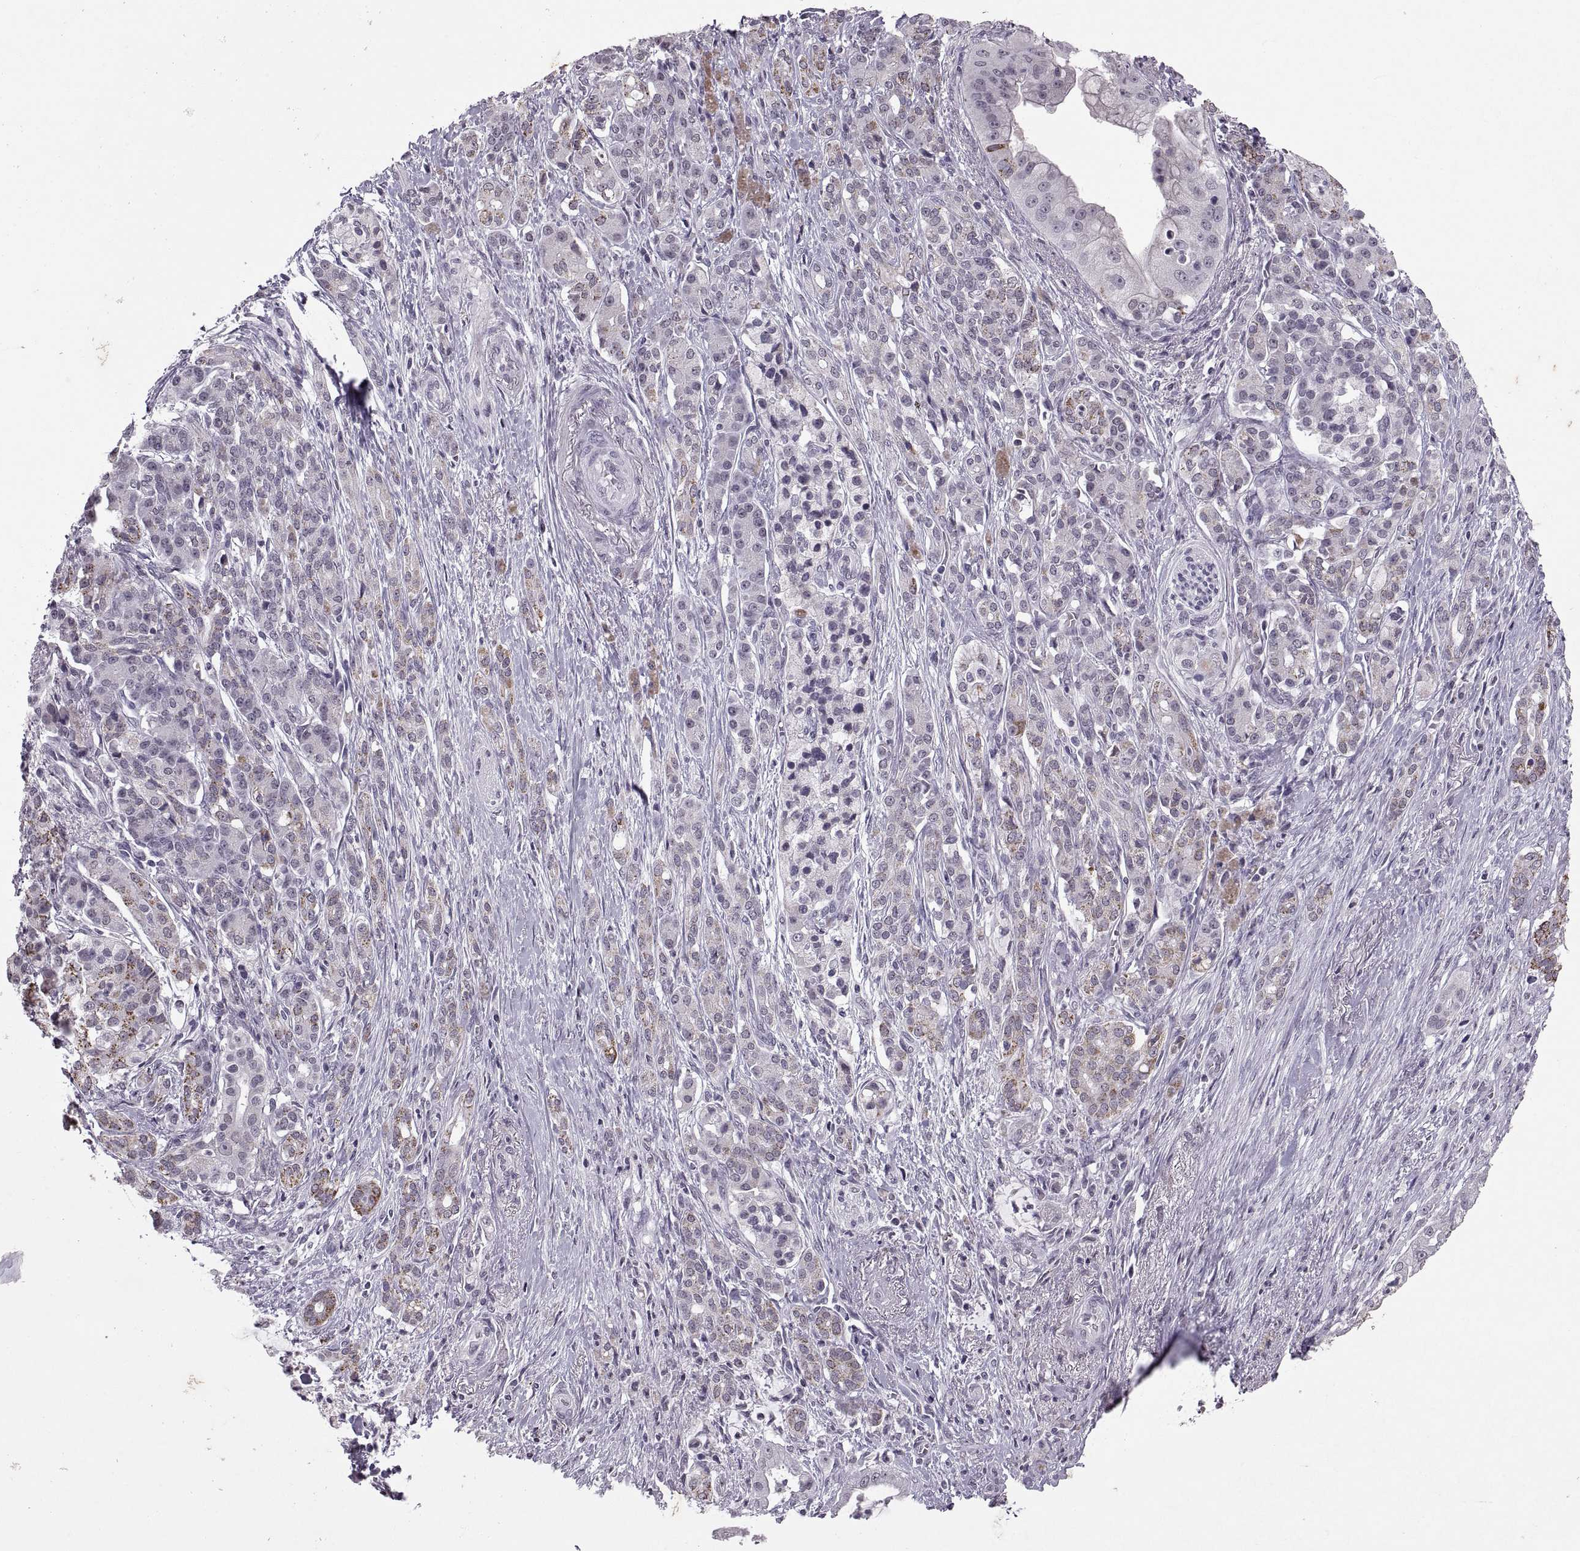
{"staining": {"intensity": "moderate", "quantity": "<25%", "location": "cytoplasmic/membranous"}, "tissue": "pancreatic cancer", "cell_type": "Tumor cells", "image_type": "cancer", "snomed": [{"axis": "morphology", "description": "Normal tissue, NOS"}, {"axis": "morphology", "description": "Inflammation, NOS"}, {"axis": "morphology", "description": "Adenocarcinoma, NOS"}, {"axis": "topography", "description": "Pancreas"}], "caption": "Immunohistochemical staining of human pancreatic cancer shows low levels of moderate cytoplasmic/membranous protein expression in approximately <25% of tumor cells.", "gene": "OTP", "patient": {"sex": "male", "age": 57}}